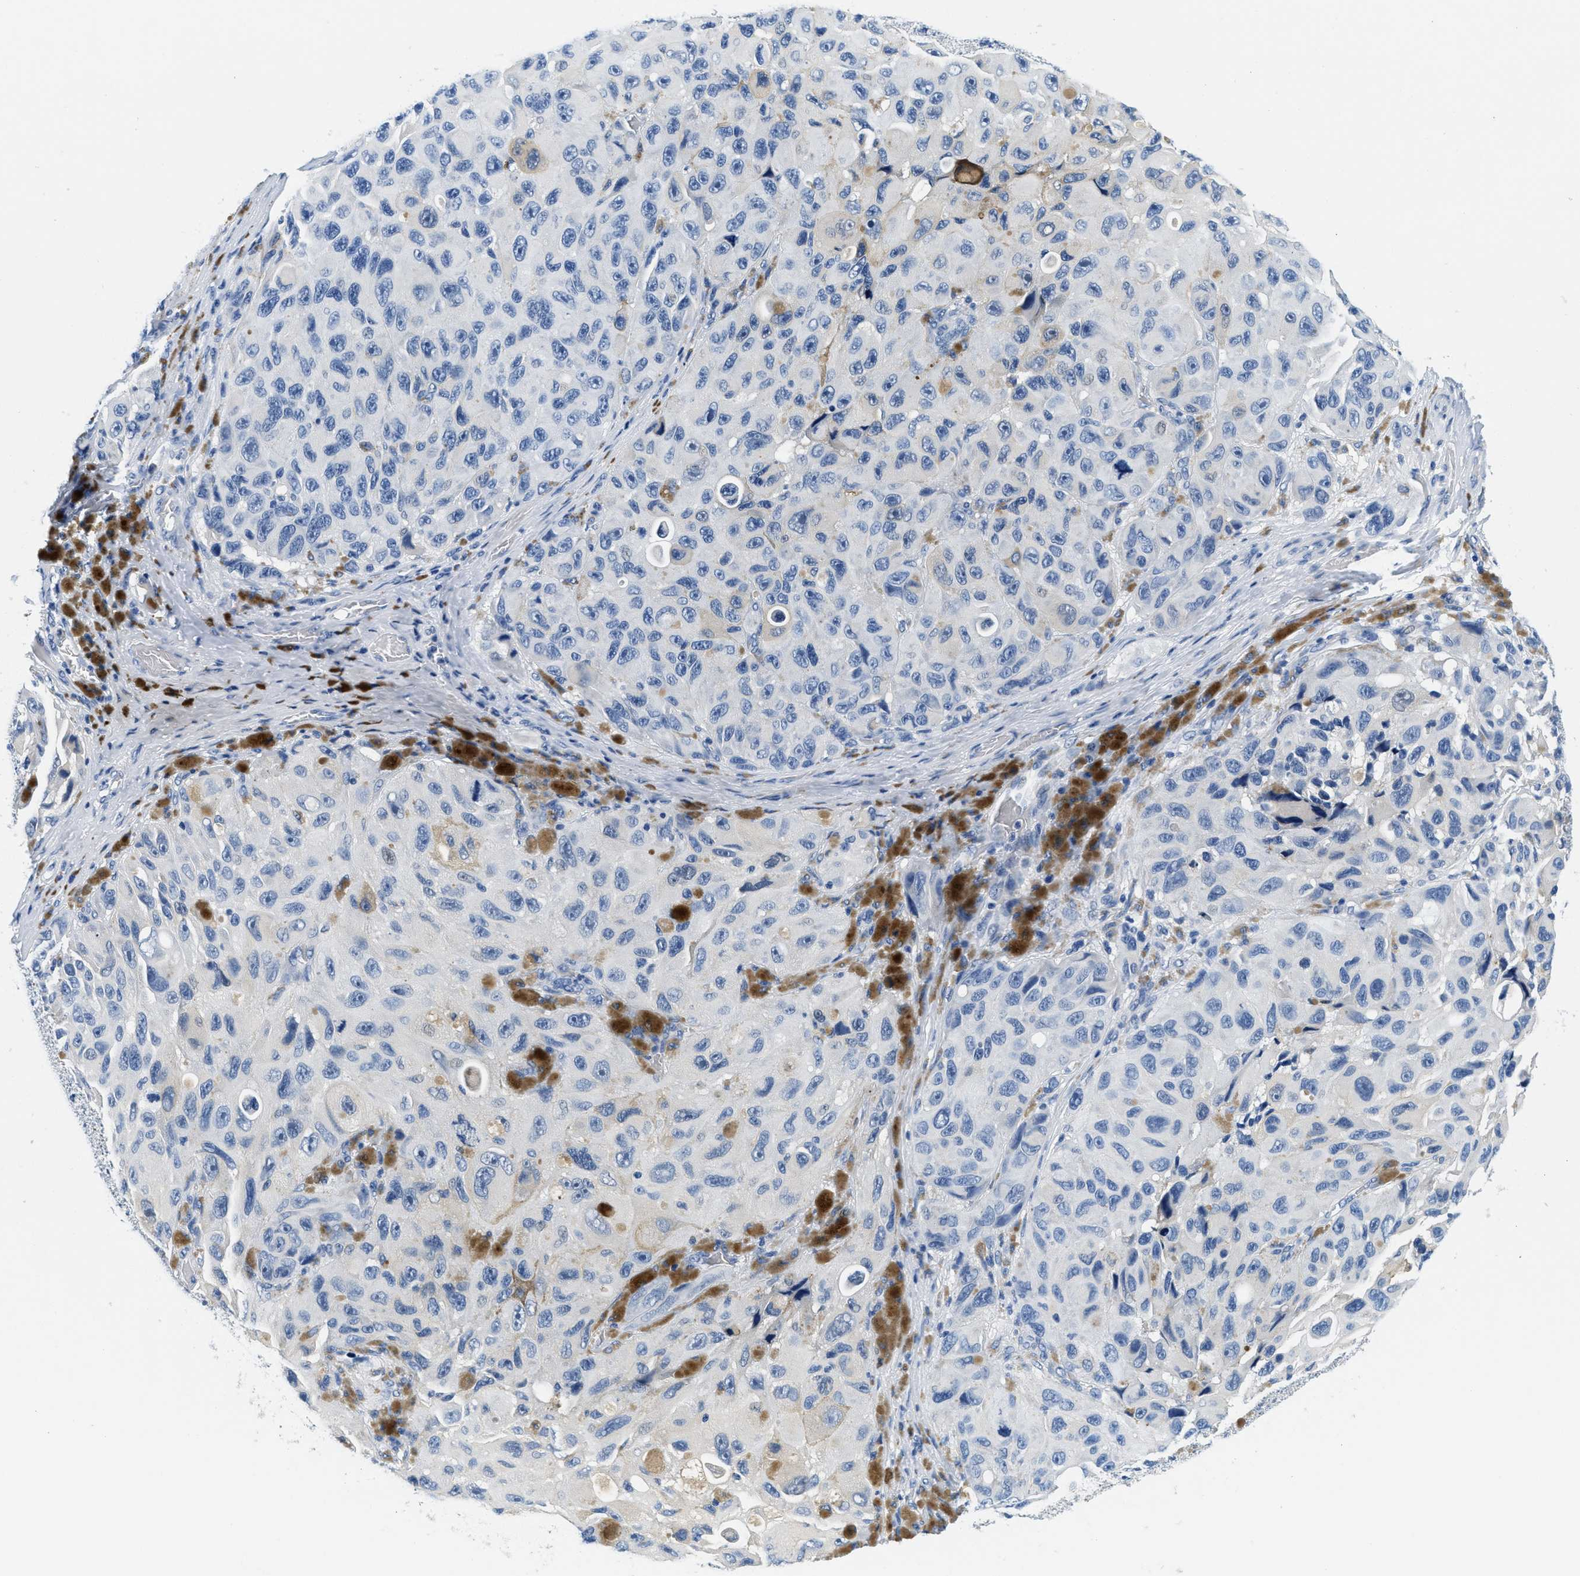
{"staining": {"intensity": "negative", "quantity": "none", "location": "none"}, "tissue": "melanoma", "cell_type": "Tumor cells", "image_type": "cancer", "snomed": [{"axis": "morphology", "description": "Malignant melanoma, NOS"}, {"axis": "topography", "description": "Skin"}], "caption": "DAB (3,3'-diaminobenzidine) immunohistochemical staining of melanoma shows no significant expression in tumor cells. (DAB IHC, high magnification).", "gene": "GSTM3", "patient": {"sex": "female", "age": 73}}